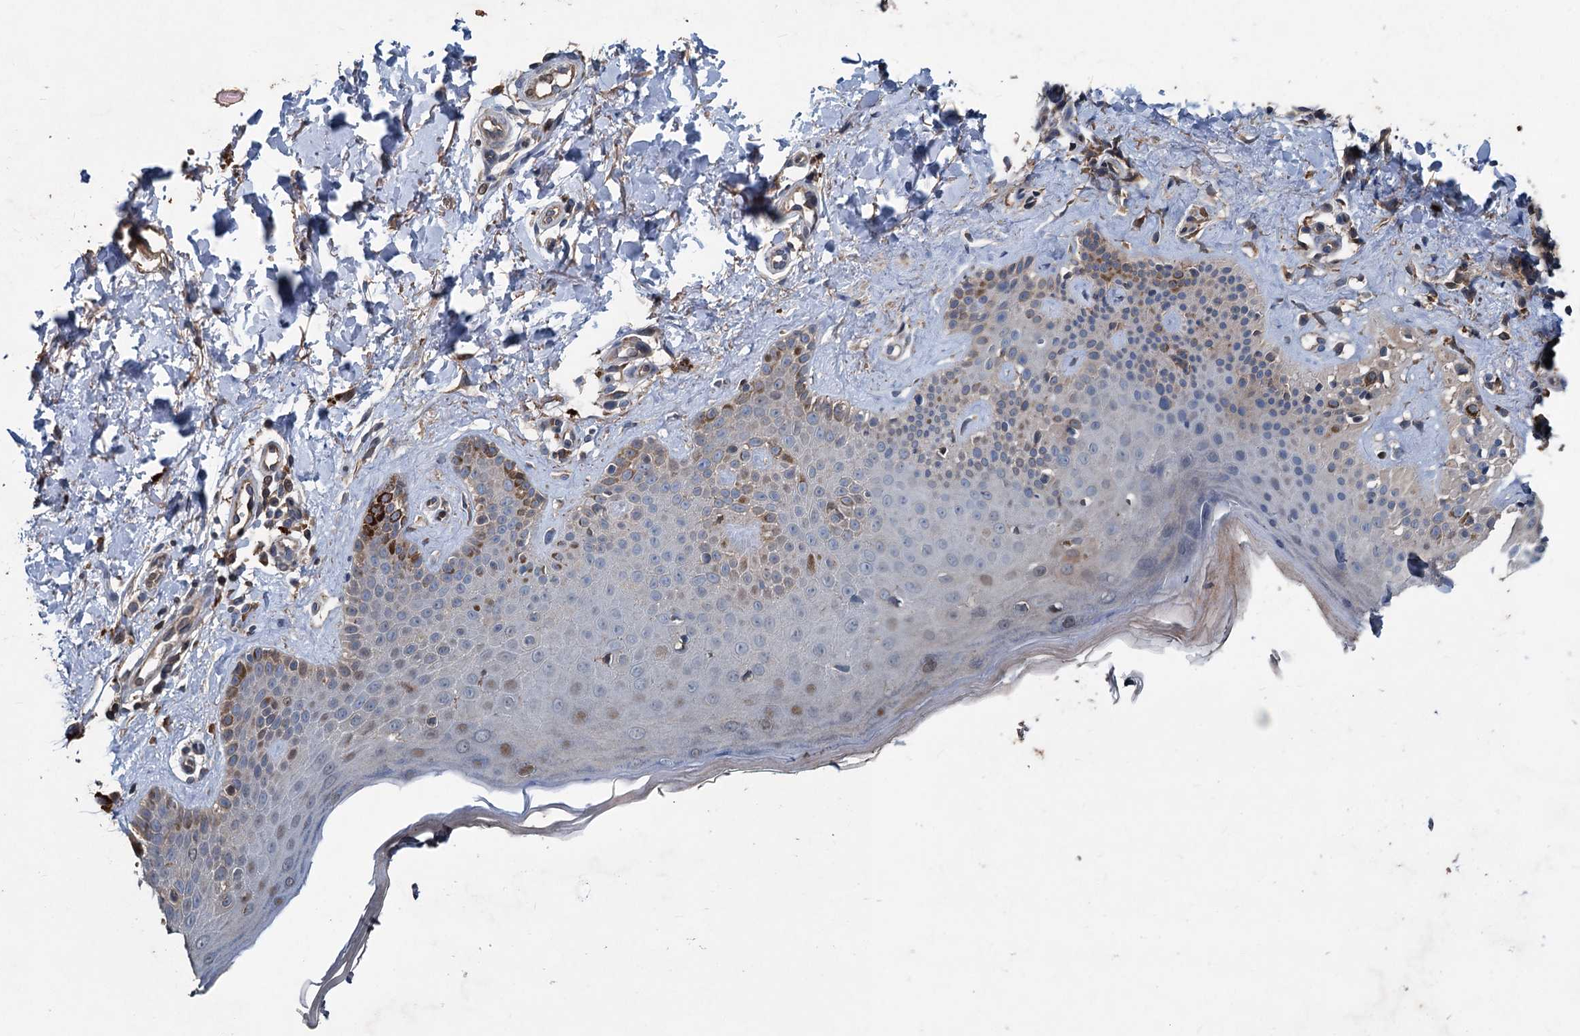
{"staining": {"intensity": "moderate", "quantity": ">75%", "location": "cytoplasmic/membranous"}, "tissue": "skin", "cell_type": "Fibroblasts", "image_type": "normal", "snomed": [{"axis": "morphology", "description": "Normal tissue, NOS"}, {"axis": "topography", "description": "Skin"}], "caption": "Skin stained with DAB (3,3'-diaminobenzidine) IHC shows medium levels of moderate cytoplasmic/membranous positivity in about >75% of fibroblasts.", "gene": "TAPBPL", "patient": {"sex": "male", "age": 52}}